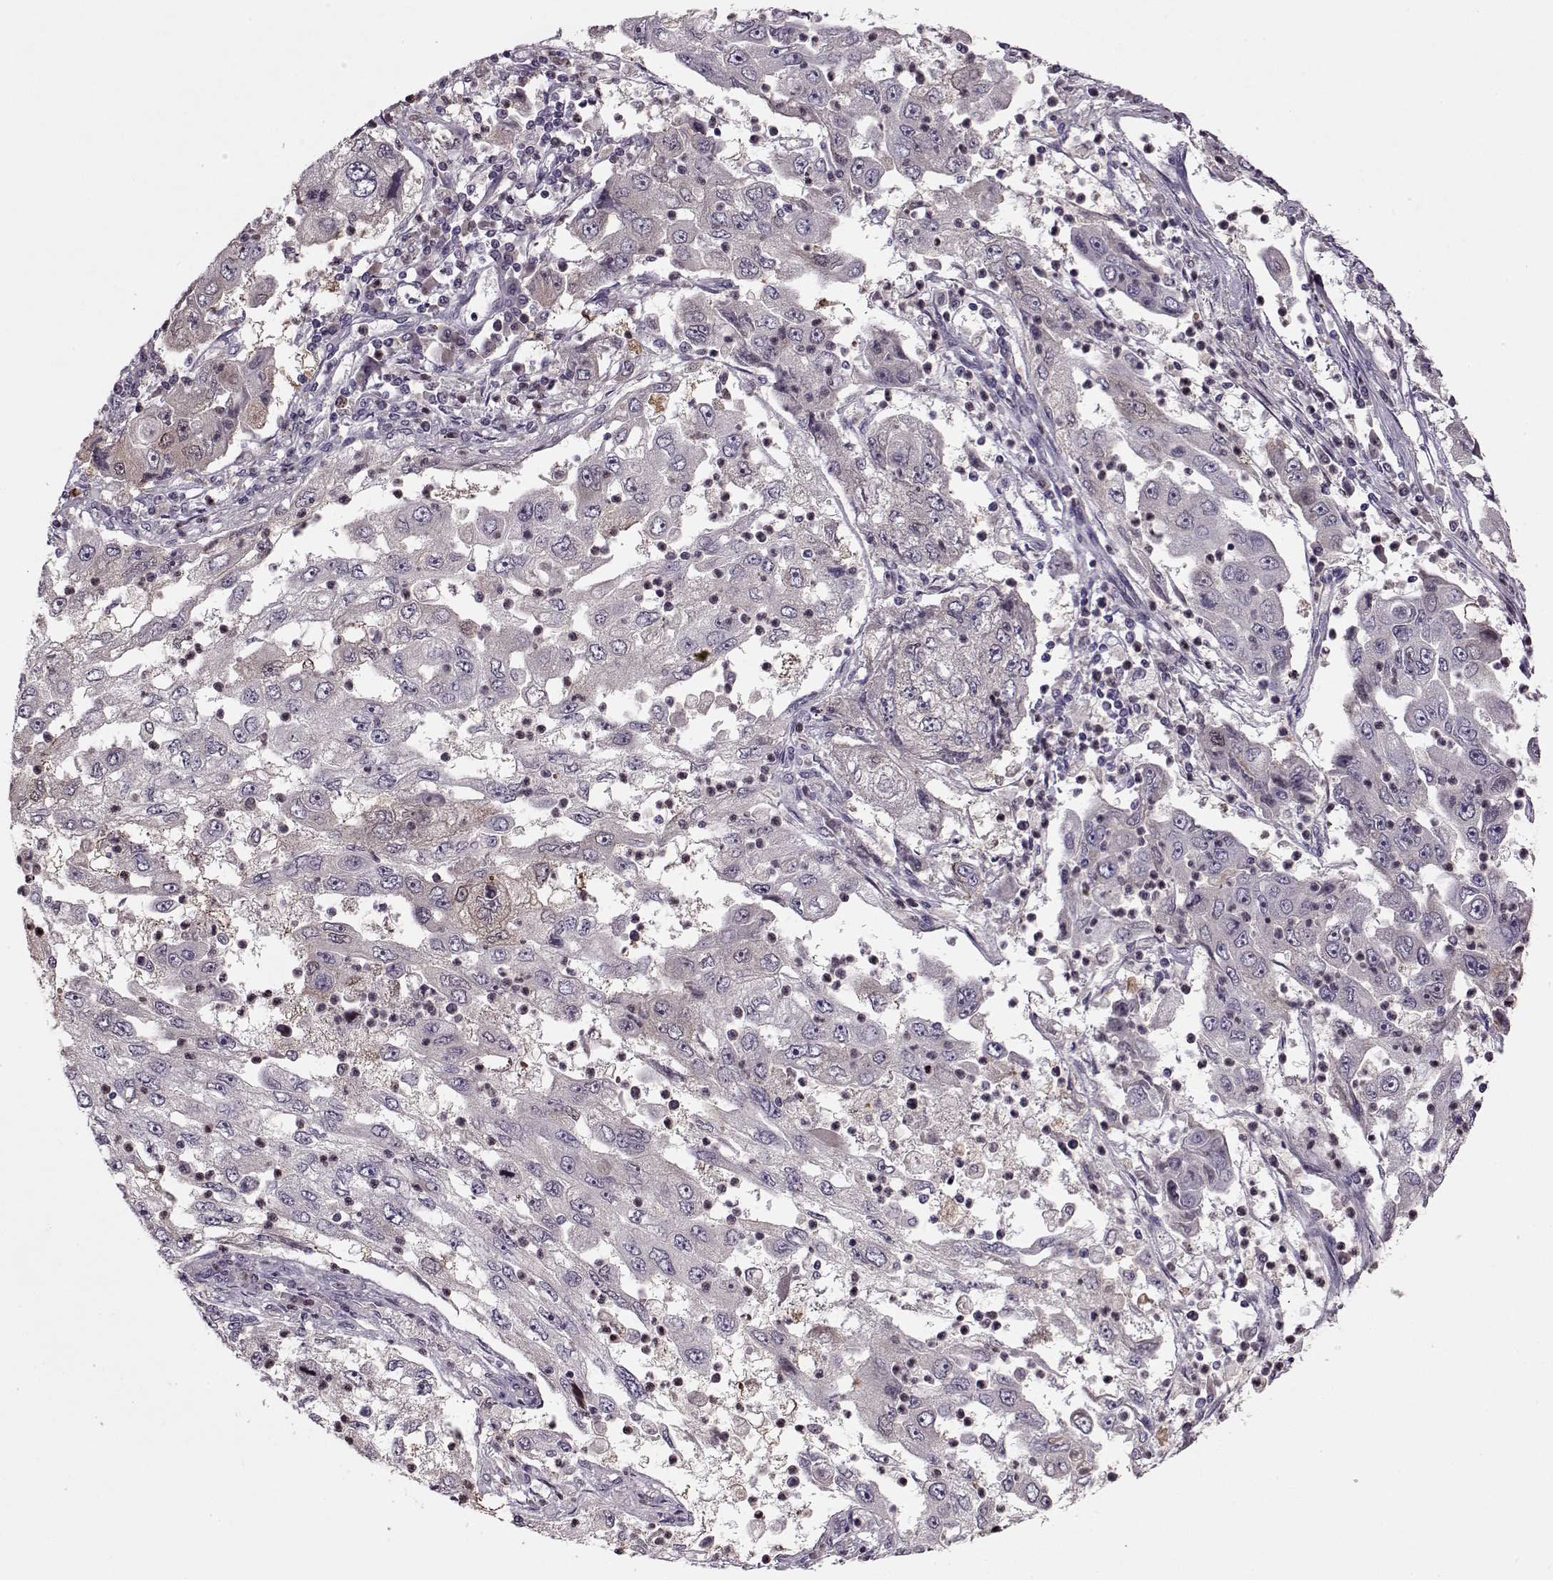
{"staining": {"intensity": "negative", "quantity": "none", "location": "none"}, "tissue": "cervical cancer", "cell_type": "Tumor cells", "image_type": "cancer", "snomed": [{"axis": "morphology", "description": "Squamous cell carcinoma, NOS"}, {"axis": "topography", "description": "Cervix"}], "caption": "DAB (3,3'-diaminobenzidine) immunohistochemical staining of human squamous cell carcinoma (cervical) shows no significant positivity in tumor cells.", "gene": "ACOT11", "patient": {"sex": "female", "age": 36}}